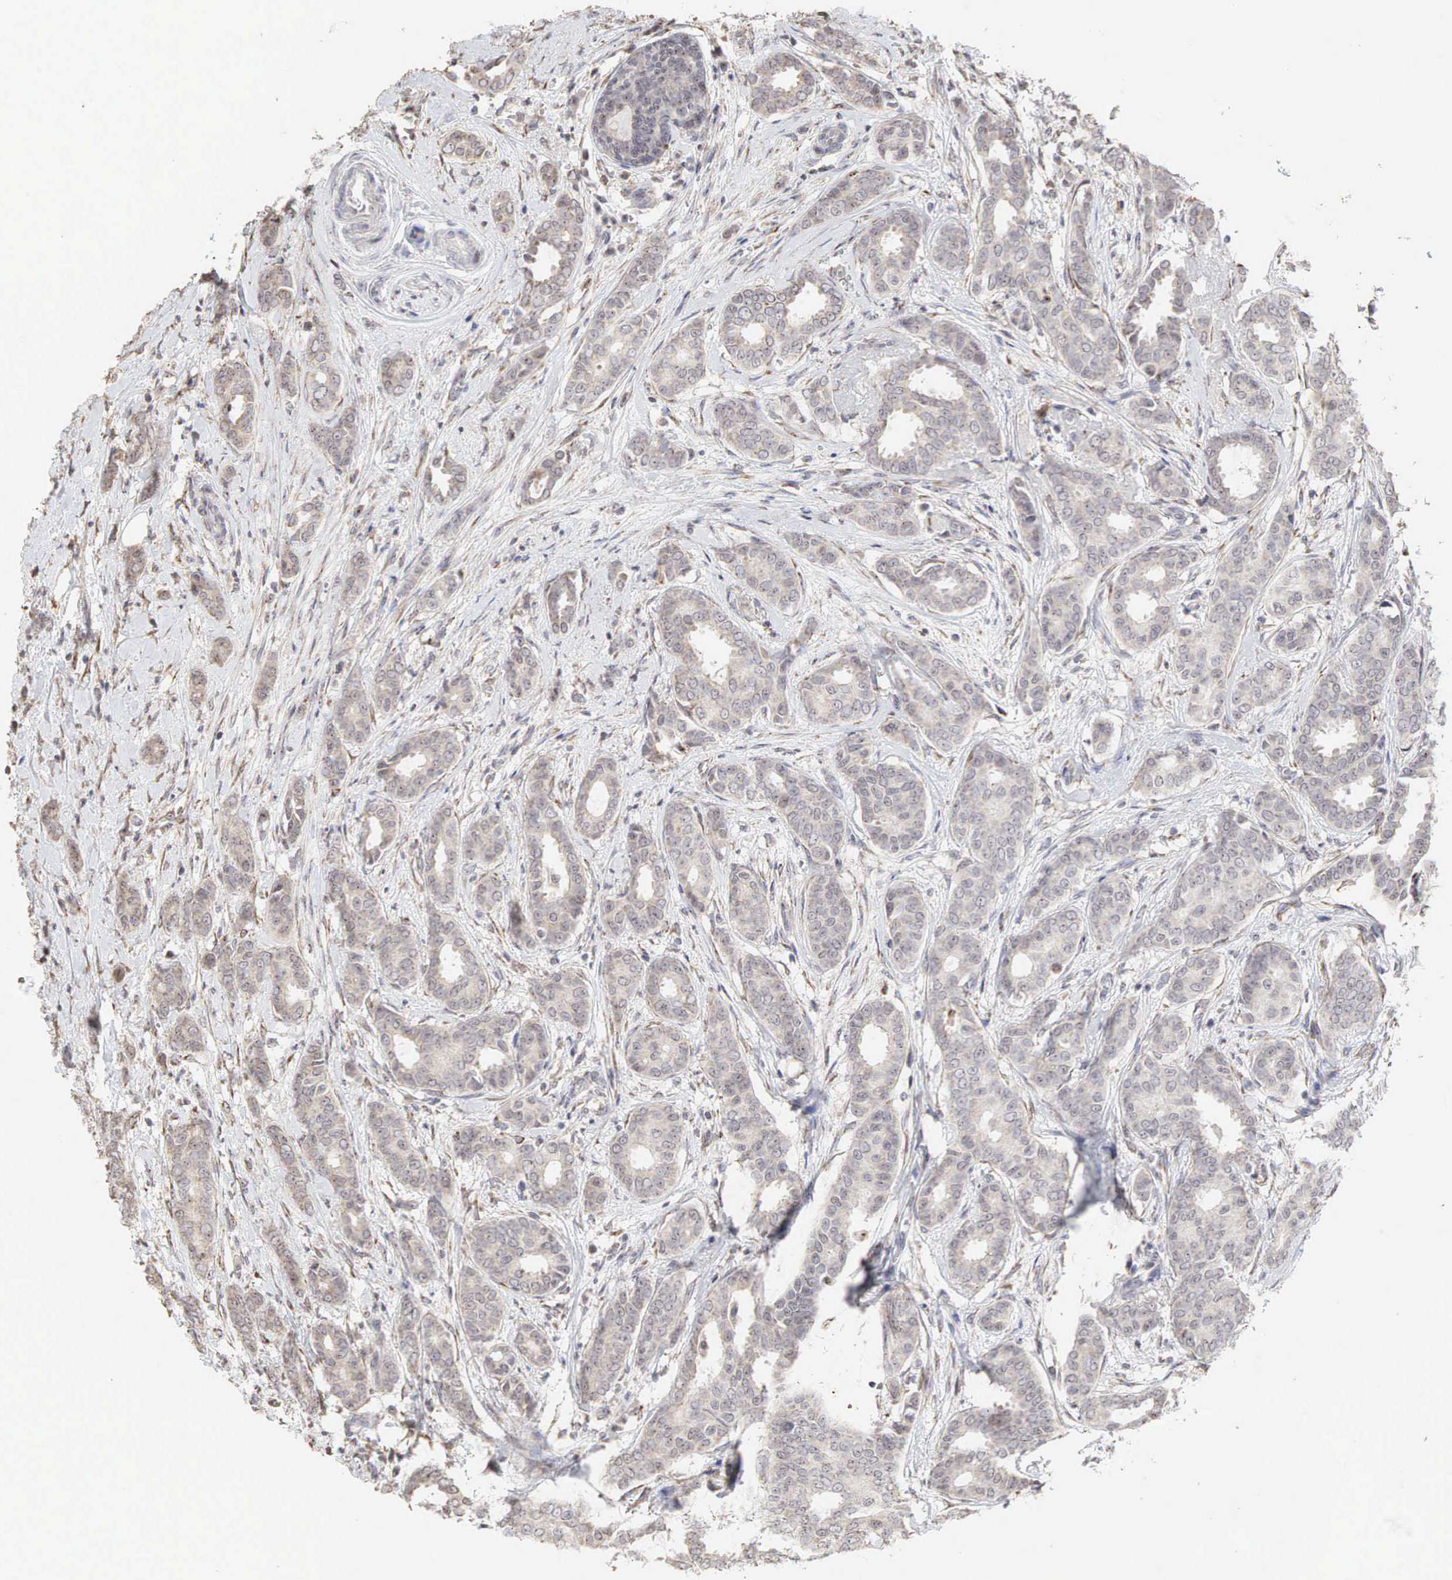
{"staining": {"intensity": "weak", "quantity": "25%-75%", "location": "cytoplasmic/membranous,nuclear"}, "tissue": "breast cancer", "cell_type": "Tumor cells", "image_type": "cancer", "snomed": [{"axis": "morphology", "description": "Duct carcinoma"}, {"axis": "topography", "description": "Breast"}], "caption": "Immunohistochemistry photomicrograph of breast intraductal carcinoma stained for a protein (brown), which displays low levels of weak cytoplasmic/membranous and nuclear expression in approximately 25%-75% of tumor cells.", "gene": "DKC1", "patient": {"sex": "female", "age": 50}}